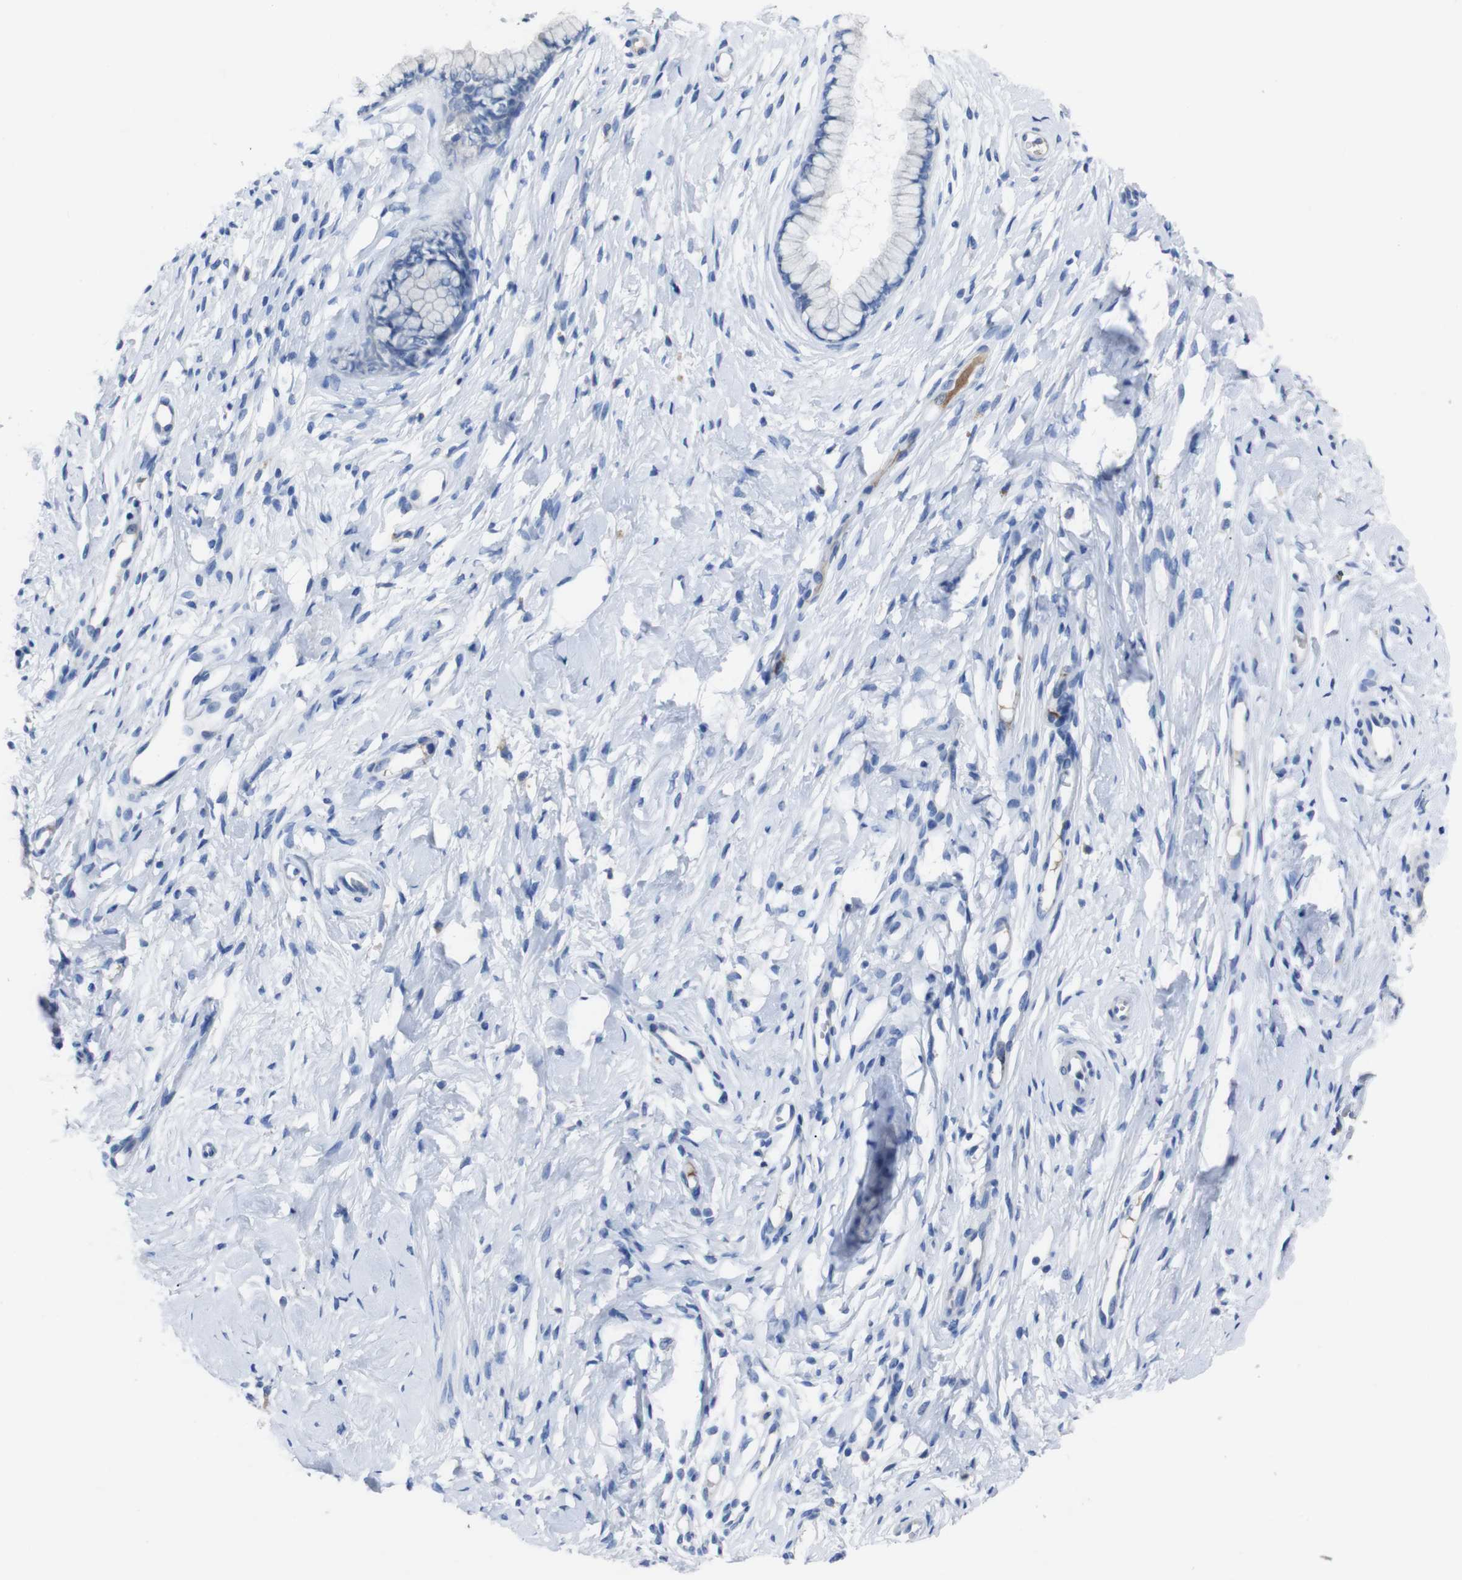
{"staining": {"intensity": "negative", "quantity": "none", "location": "none"}, "tissue": "cervix", "cell_type": "Glandular cells", "image_type": "normal", "snomed": [{"axis": "morphology", "description": "Normal tissue, NOS"}, {"axis": "topography", "description": "Cervix"}], "caption": "The immunohistochemistry (IHC) image has no significant staining in glandular cells of cervix. (Brightfield microscopy of DAB (3,3'-diaminobenzidine) IHC at high magnification).", "gene": "GJB2", "patient": {"sex": "female", "age": 65}}